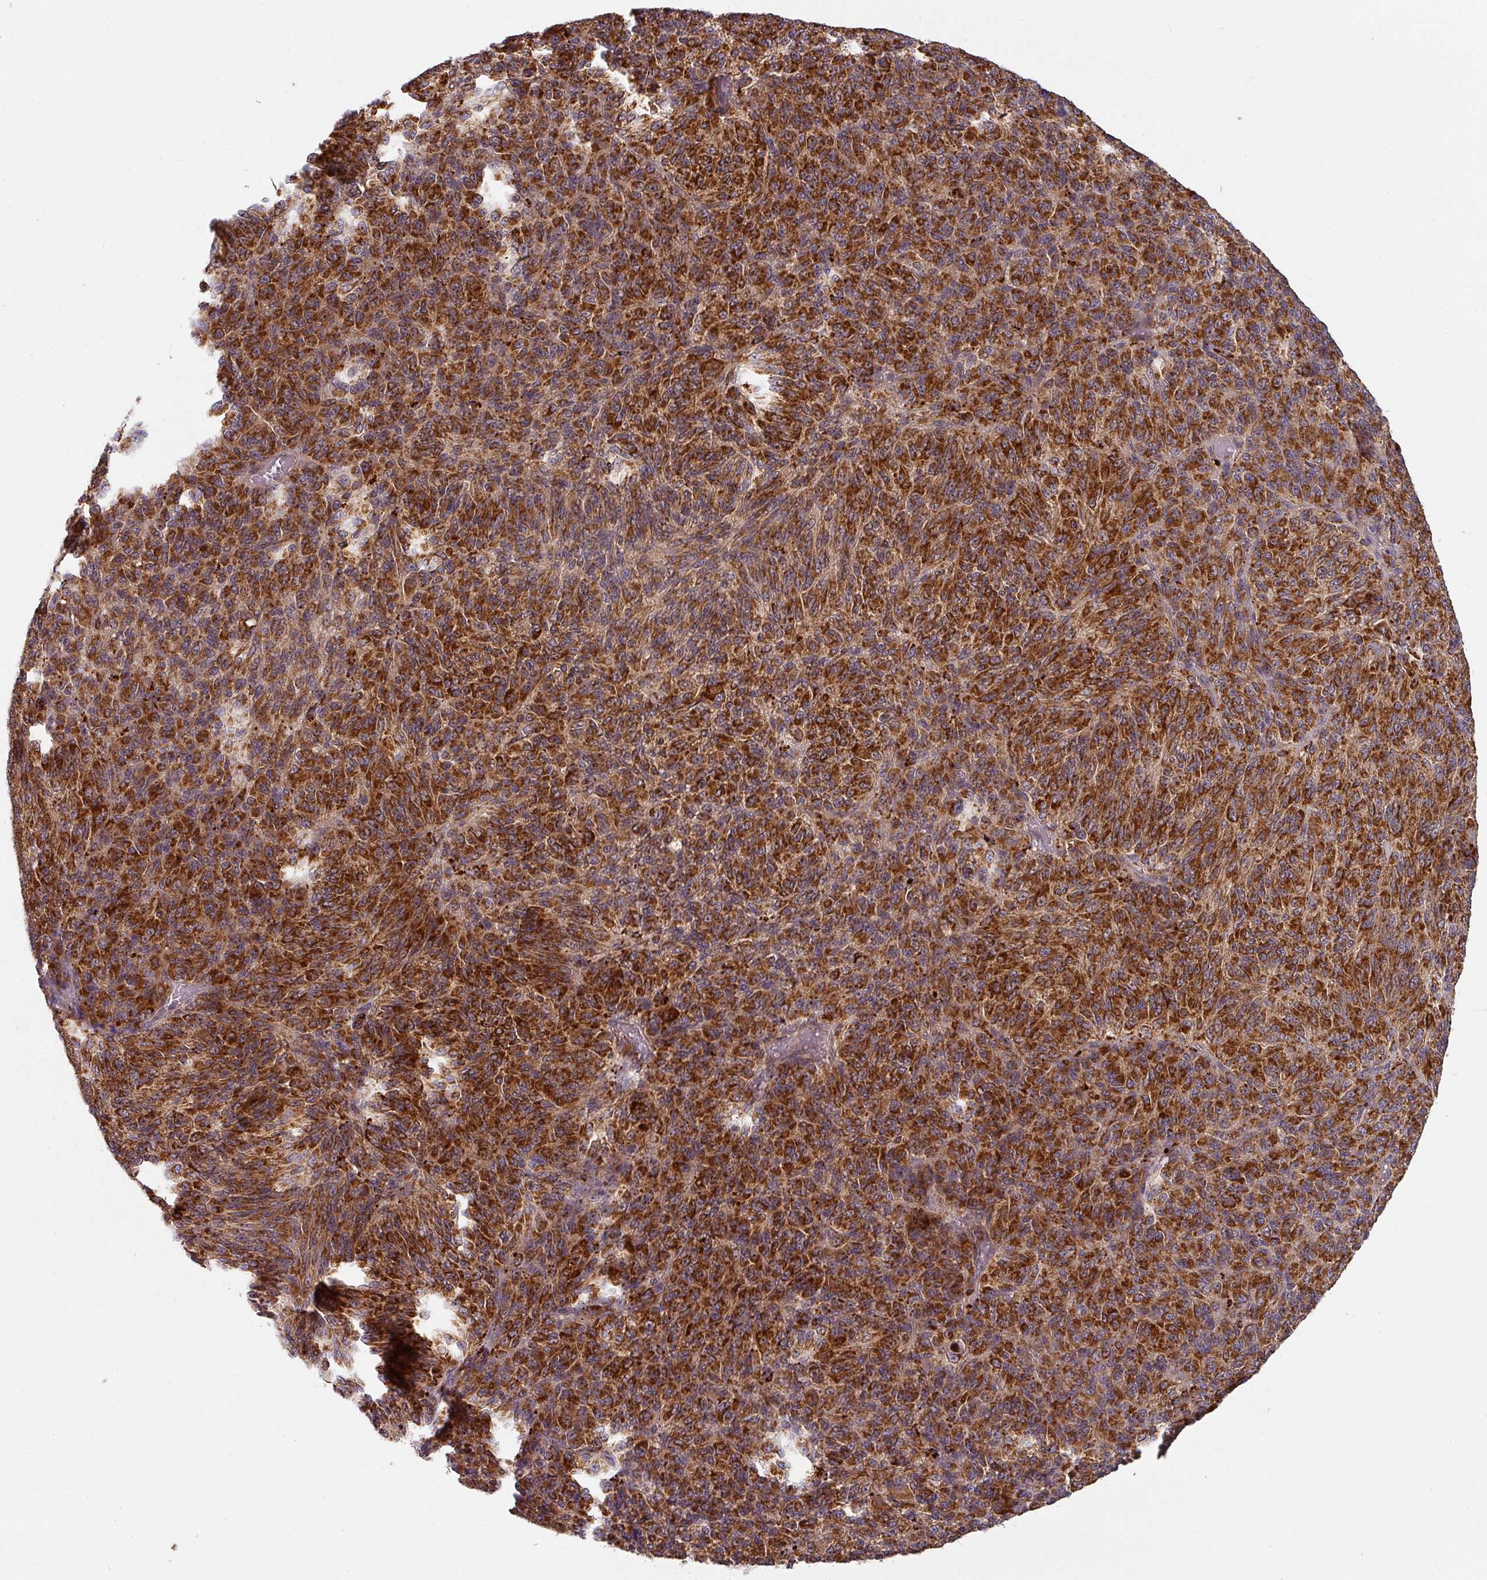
{"staining": {"intensity": "strong", "quantity": ">75%", "location": "cytoplasmic/membranous"}, "tissue": "melanoma", "cell_type": "Tumor cells", "image_type": "cancer", "snomed": [{"axis": "morphology", "description": "Malignant melanoma, Metastatic site"}, {"axis": "topography", "description": "Brain"}], "caption": "Tumor cells reveal high levels of strong cytoplasmic/membranous expression in approximately >75% of cells in malignant melanoma (metastatic site). (DAB (3,3'-diaminobenzidine) IHC, brown staining for protein, blue staining for nuclei).", "gene": "MRPS16", "patient": {"sex": "female", "age": 56}}